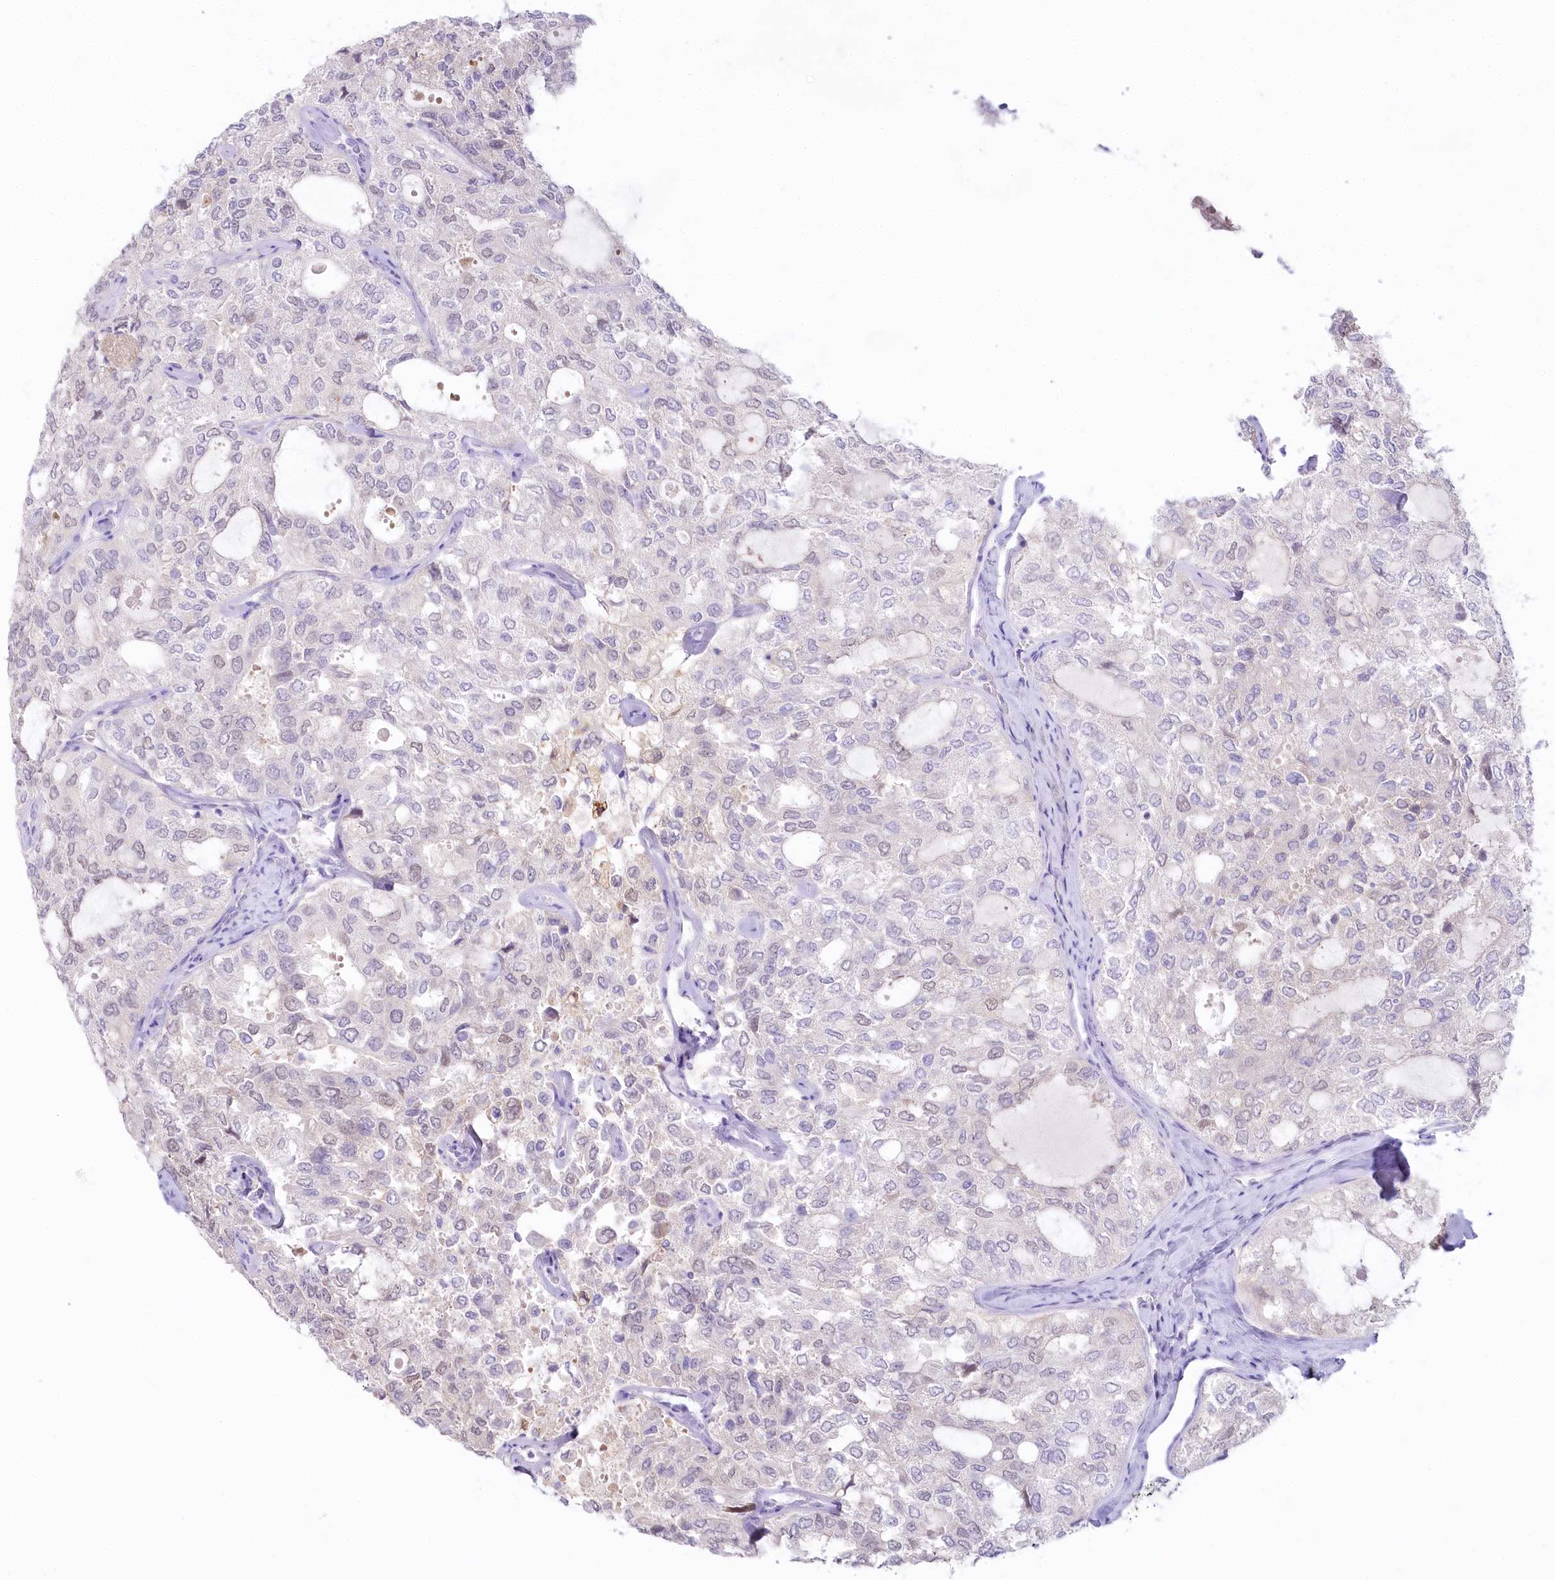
{"staining": {"intensity": "negative", "quantity": "none", "location": "none"}, "tissue": "thyroid cancer", "cell_type": "Tumor cells", "image_type": "cancer", "snomed": [{"axis": "morphology", "description": "Follicular adenoma carcinoma, NOS"}, {"axis": "topography", "description": "Thyroid gland"}], "caption": "This histopathology image is of follicular adenoma carcinoma (thyroid) stained with immunohistochemistry (IHC) to label a protein in brown with the nuclei are counter-stained blue. There is no expression in tumor cells.", "gene": "MYOZ1", "patient": {"sex": "male", "age": 75}}